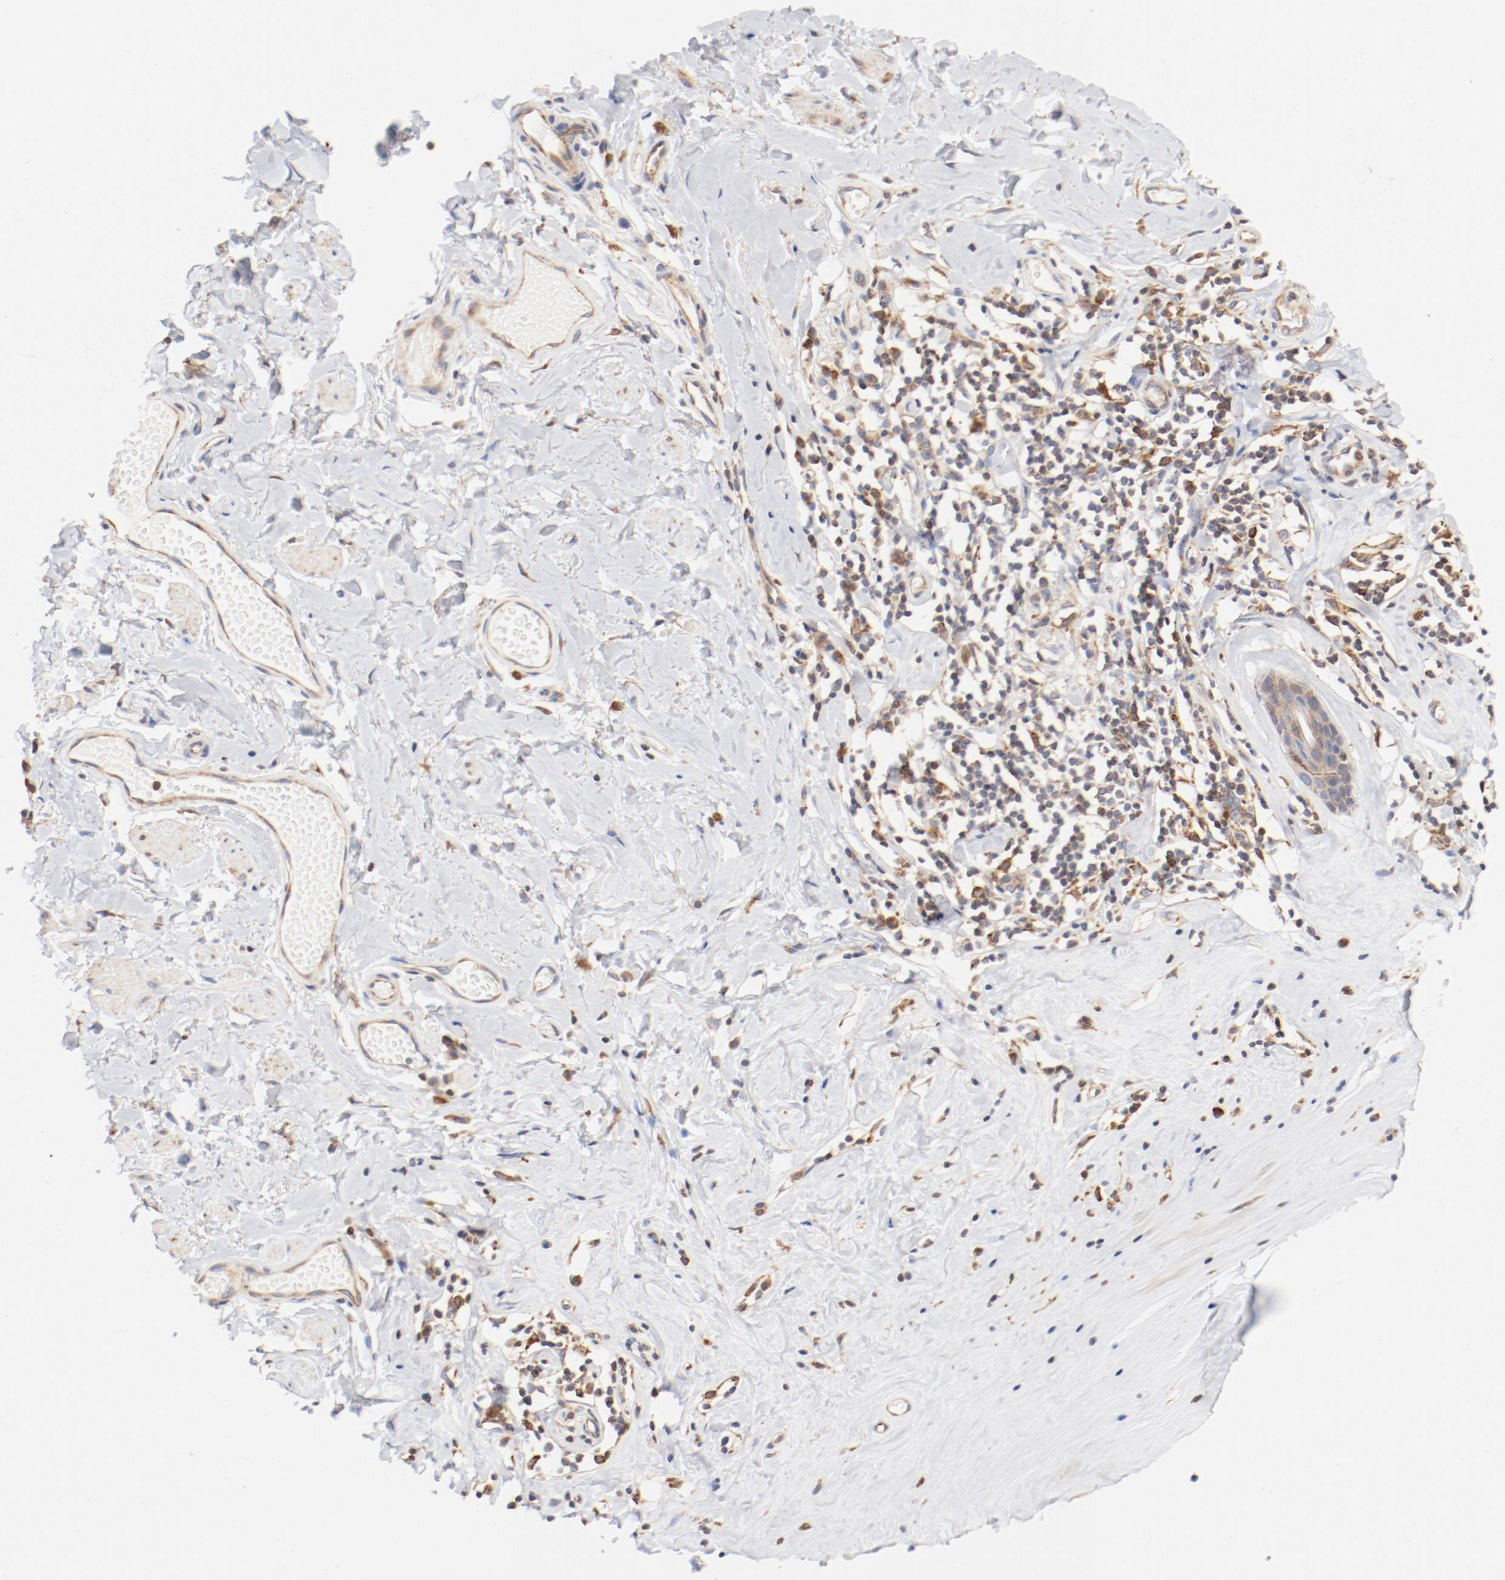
{"staining": {"intensity": "moderate", "quantity": "25%-75%", "location": "cytoplasmic/membranous"}, "tissue": "skin", "cell_type": "Epidermal cells", "image_type": "normal", "snomed": [{"axis": "morphology", "description": "Normal tissue, NOS"}, {"axis": "morphology", "description": "Inflammation, NOS"}, {"axis": "topography", "description": "Vulva"}], "caption": "Immunohistochemical staining of normal skin reveals 25%-75% levels of moderate cytoplasmic/membranous protein positivity in approximately 25%-75% of epidermal cells. (Brightfield microscopy of DAB IHC at high magnification).", "gene": "PDPK1", "patient": {"sex": "female", "age": 84}}